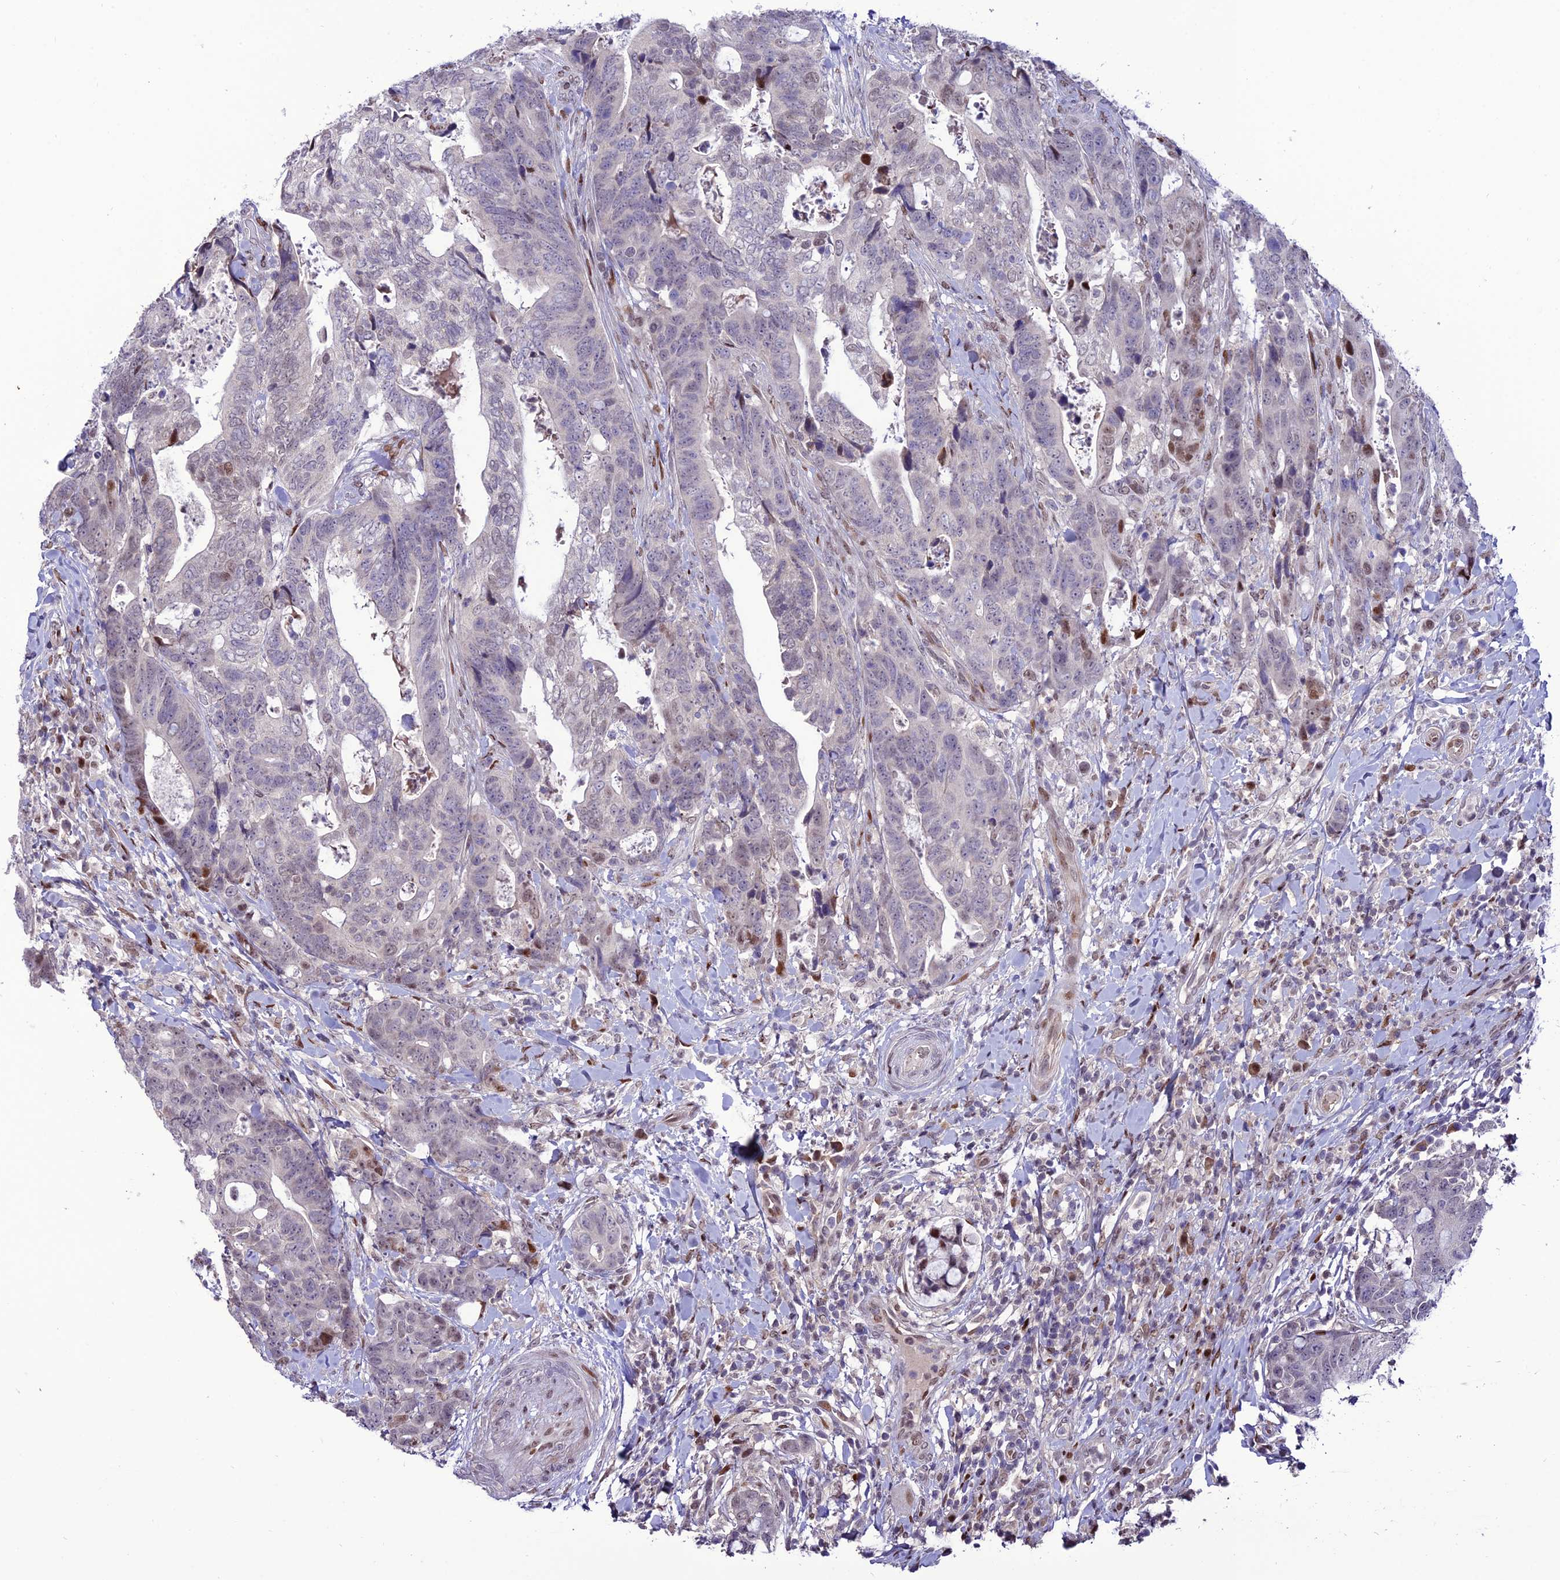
{"staining": {"intensity": "negative", "quantity": "none", "location": "none"}, "tissue": "colorectal cancer", "cell_type": "Tumor cells", "image_type": "cancer", "snomed": [{"axis": "morphology", "description": "Adenocarcinoma, NOS"}, {"axis": "topography", "description": "Colon"}], "caption": "Adenocarcinoma (colorectal) was stained to show a protein in brown. There is no significant positivity in tumor cells.", "gene": "ZNF707", "patient": {"sex": "female", "age": 82}}